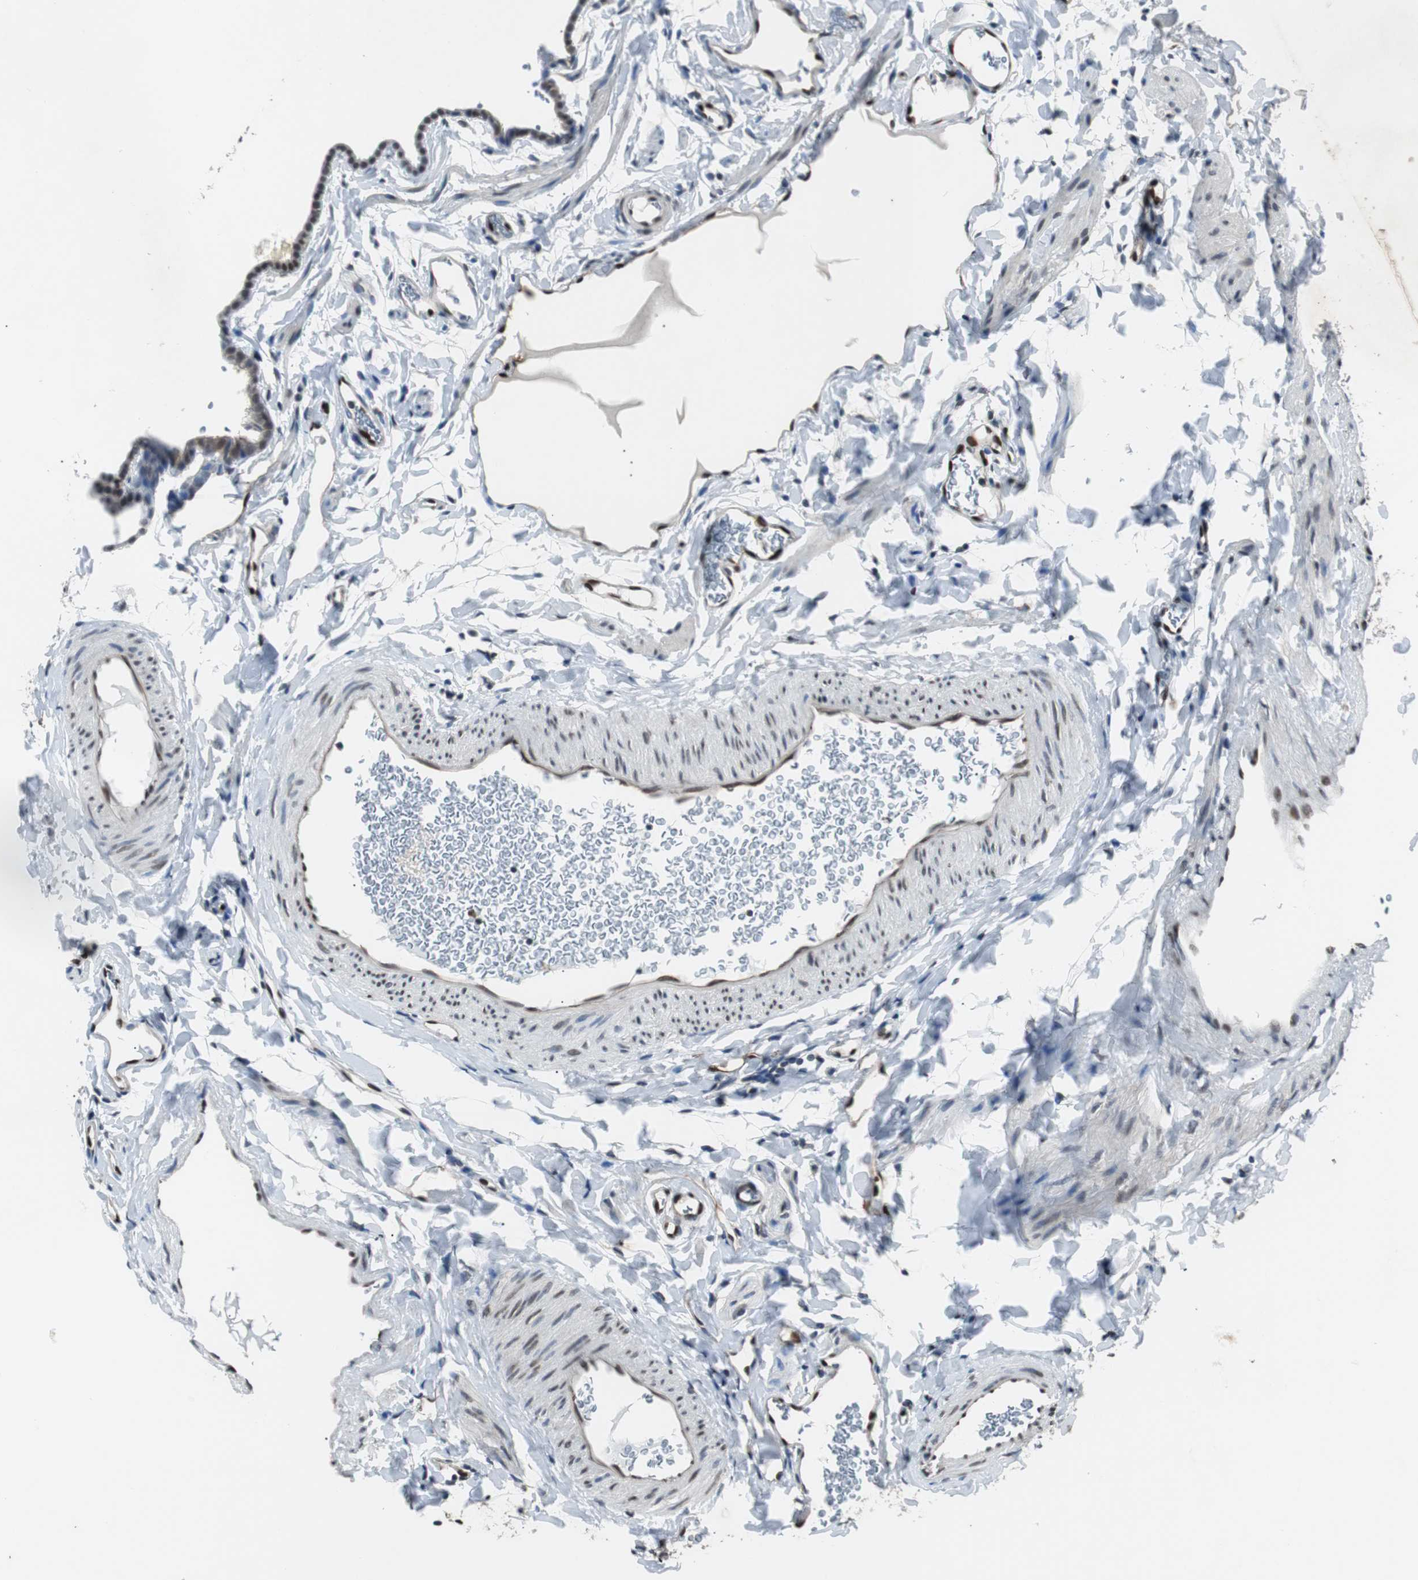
{"staining": {"intensity": "weak", "quantity": "25%-75%", "location": "cytoplasmic/membranous,nuclear"}, "tissue": "fallopian tube", "cell_type": "Glandular cells", "image_type": "normal", "snomed": [{"axis": "morphology", "description": "Normal tissue, NOS"}, {"axis": "topography", "description": "Fallopian tube"}, {"axis": "topography", "description": "Placenta"}], "caption": "About 25%-75% of glandular cells in normal fallopian tube show weak cytoplasmic/membranous,nuclear protein expression as visualized by brown immunohistochemical staining.", "gene": "SMAD1", "patient": {"sex": "female", "age": 34}}